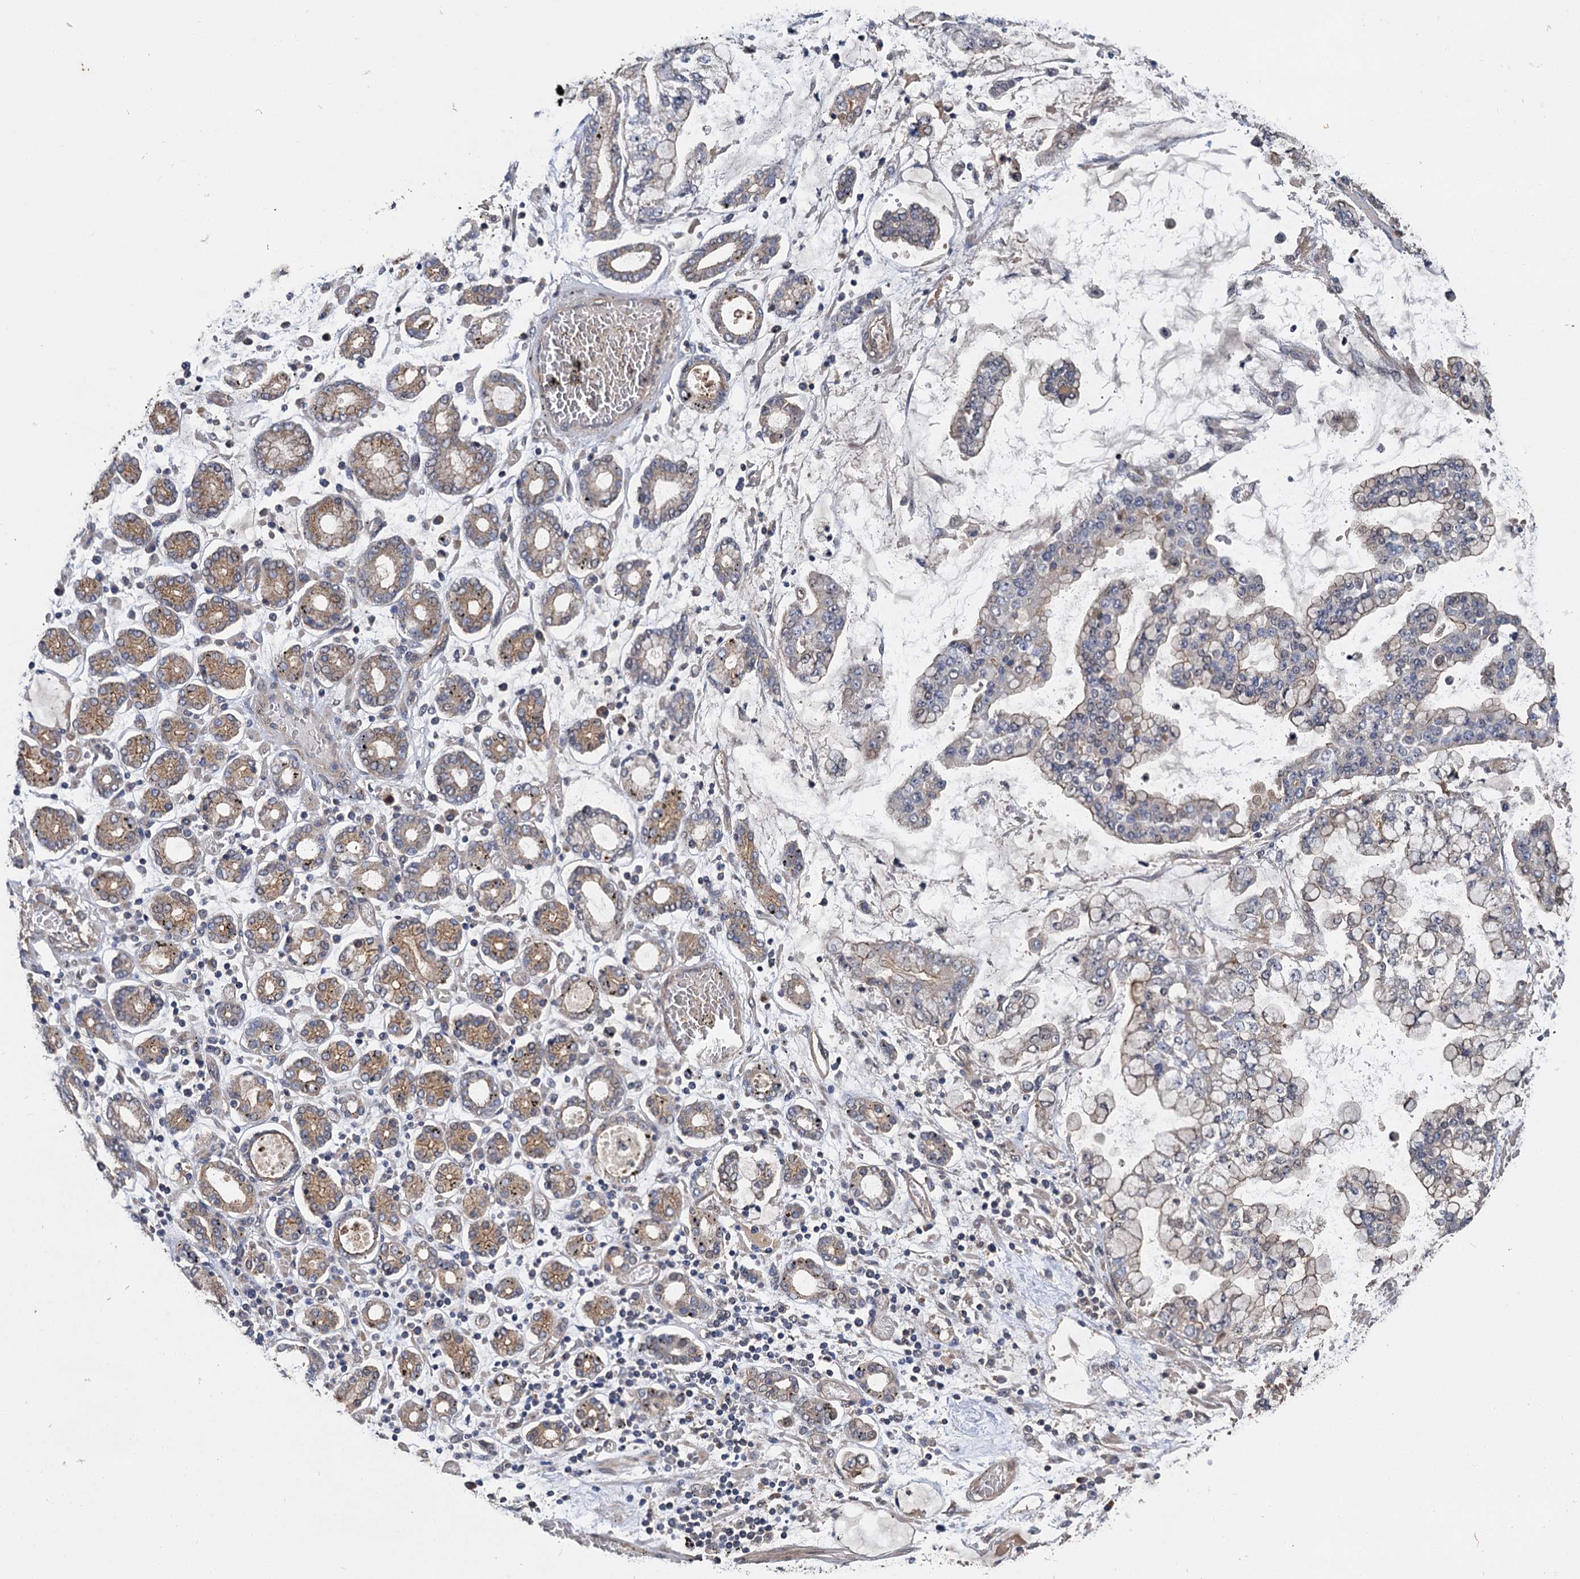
{"staining": {"intensity": "negative", "quantity": "none", "location": "none"}, "tissue": "stomach cancer", "cell_type": "Tumor cells", "image_type": "cancer", "snomed": [{"axis": "morphology", "description": "Normal tissue, NOS"}, {"axis": "morphology", "description": "Adenocarcinoma, NOS"}, {"axis": "topography", "description": "Stomach, upper"}, {"axis": "topography", "description": "Stomach"}], "caption": "High magnification brightfield microscopy of adenocarcinoma (stomach) stained with DAB (brown) and counterstained with hematoxylin (blue): tumor cells show no significant positivity.", "gene": "ZNF324", "patient": {"sex": "male", "age": 76}}